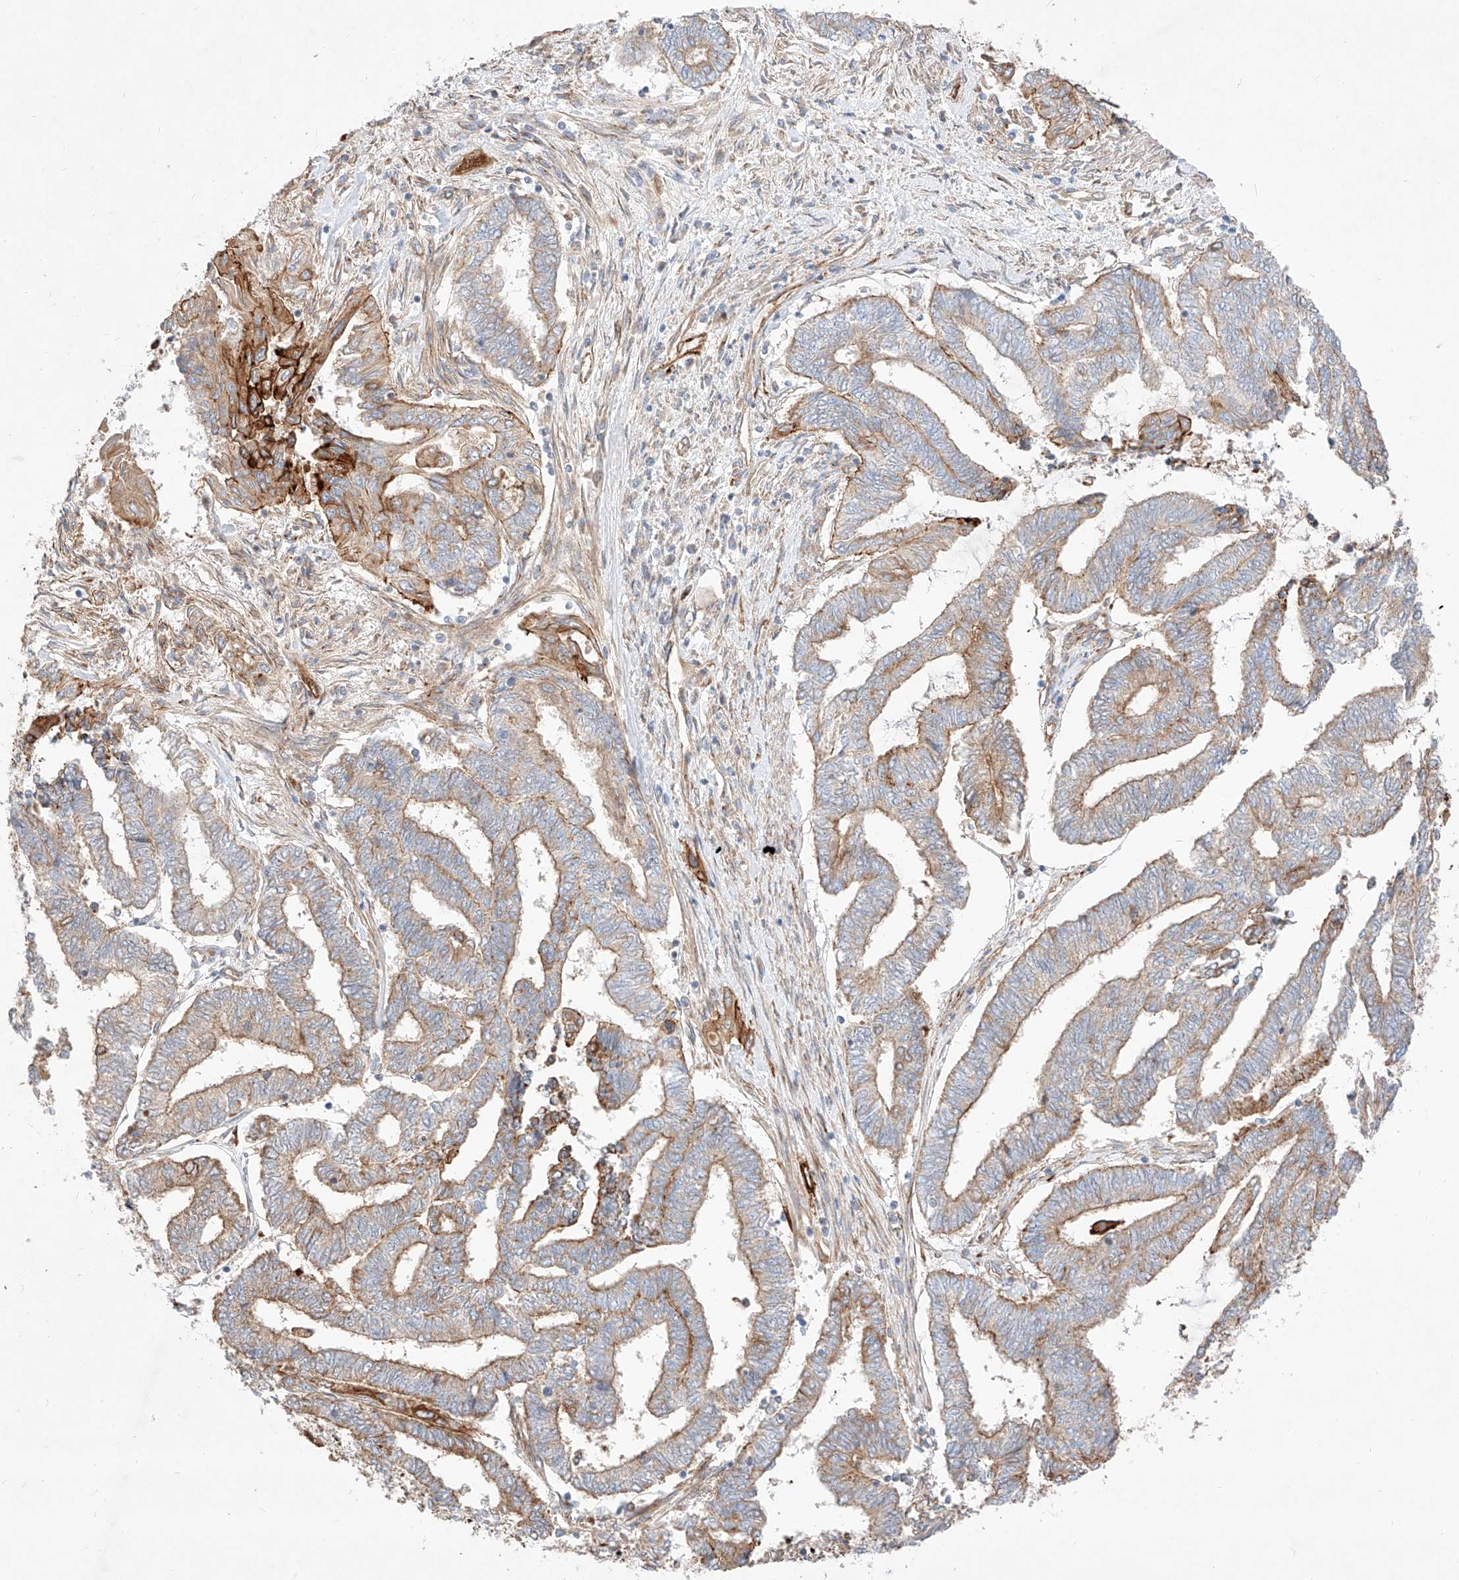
{"staining": {"intensity": "moderate", "quantity": ">75%", "location": "cytoplasmic/membranous"}, "tissue": "endometrial cancer", "cell_type": "Tumor cells", "image_type": "cancer", "snomed": [{"axis": "morphology", "description": "Adenocarcinoma, NOS"}, {"axis": "topography", "description": "Uterus"}, {"axis": "topography", "description": "Endometrium"}], "caption": "Human endometrial adenocarcinoma stained for a protein (brown) exhibits moderate cytoplasmic/membranous positive staining in approximately >75% of tumor cells.", "gene": "CSGALNACT2", "patient": {"sex": "female", "age": 70}}